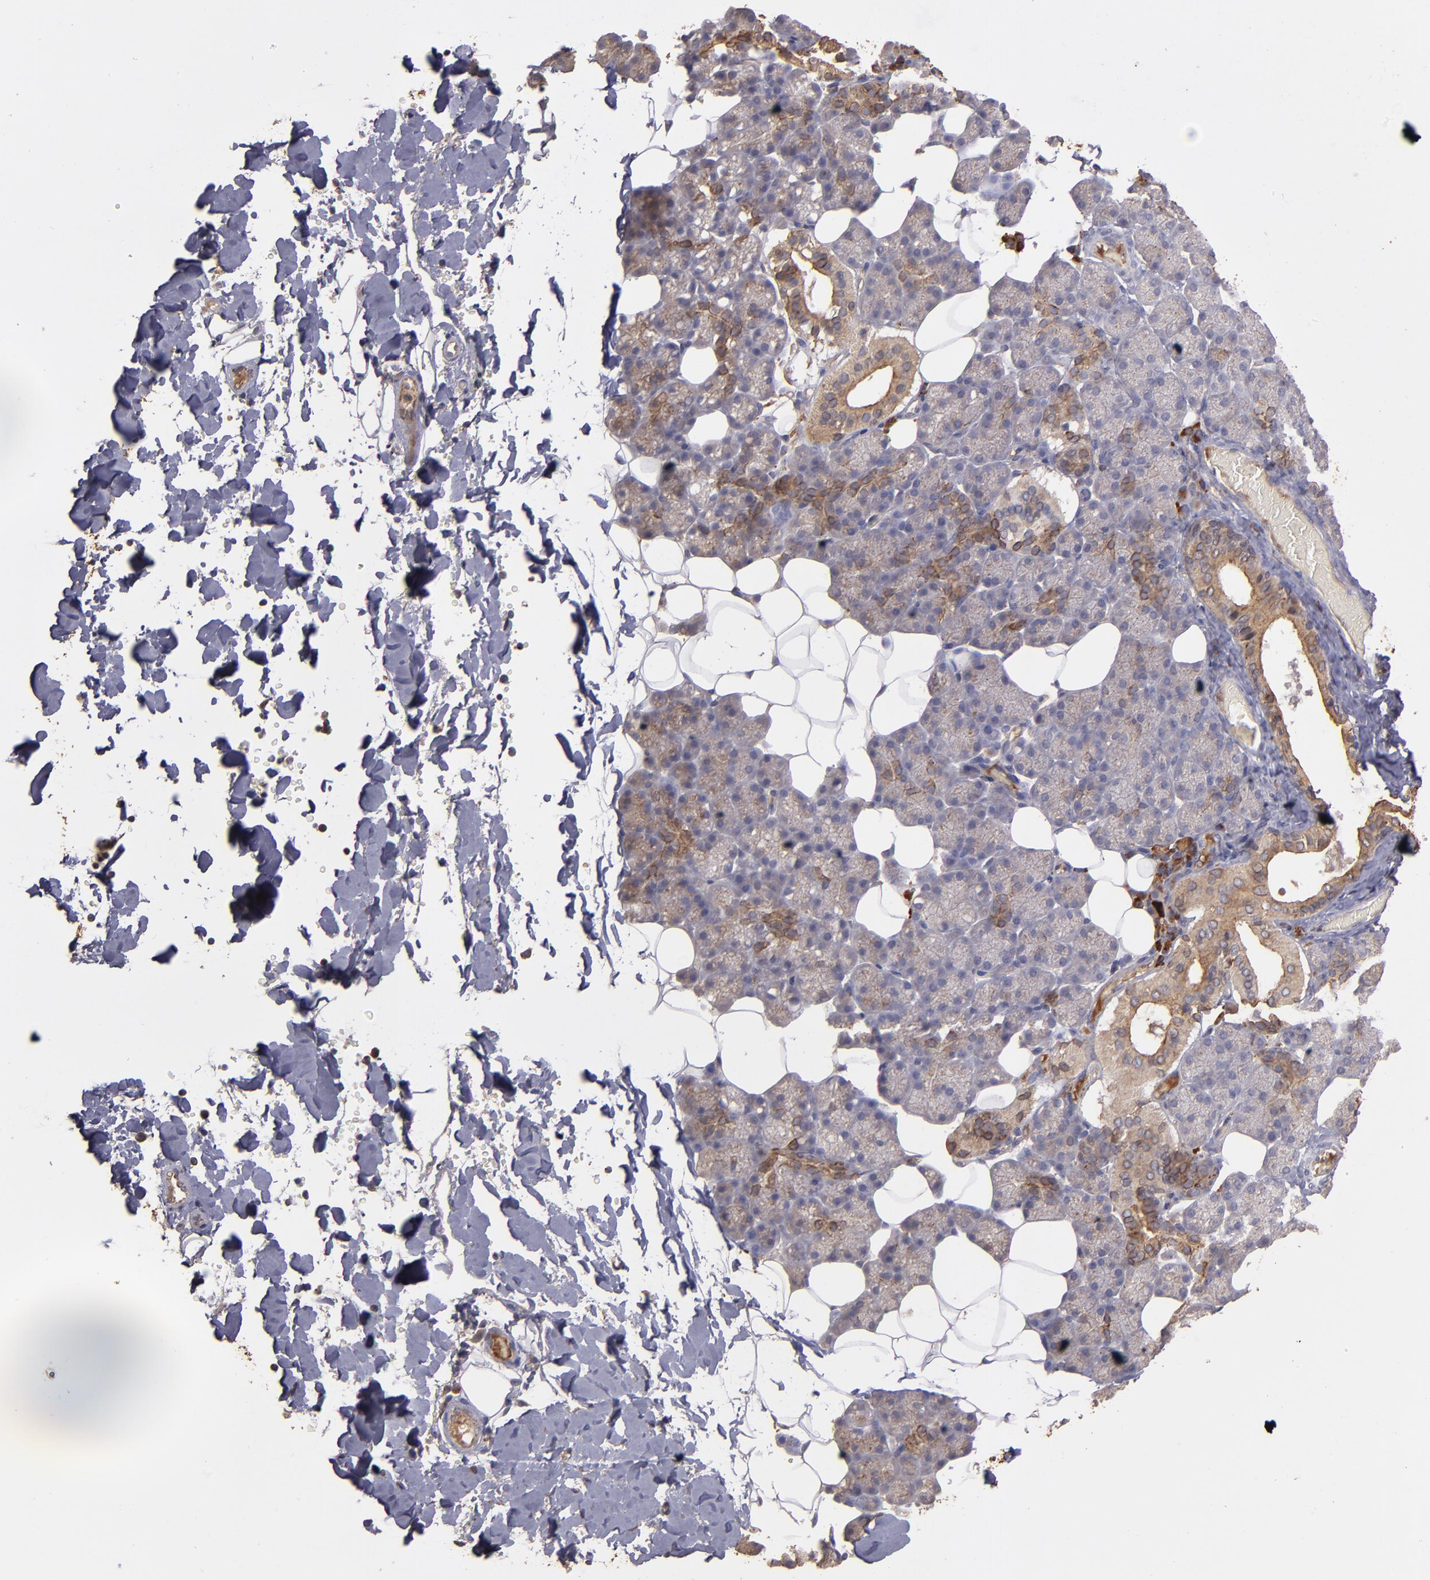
{"staining": {"intensity": "moderate", "quantity": "25%-75%", "location": "cytoplasmic/membranous"}, "tissue": "salivary gland", "cell_type": "Glandular cells", "image_type": "normal", "snomed": [{"axis": "morphology", "description": "Normal tissue, NOS"}, {"axis": "topography", "description": "Lymph node"}, {"axis": "topography", "description": "Salivary gland"}], "caption": "DAB immunohistochemical staining of unremarkable salivary gland displays moderate cytoplasmic/membranous protein staining in approximately 25%-75% of glandular cells. Nuclei are stained in blue.", "gene": "SRRD", "patient": {"sex": "male", "age": 8}}